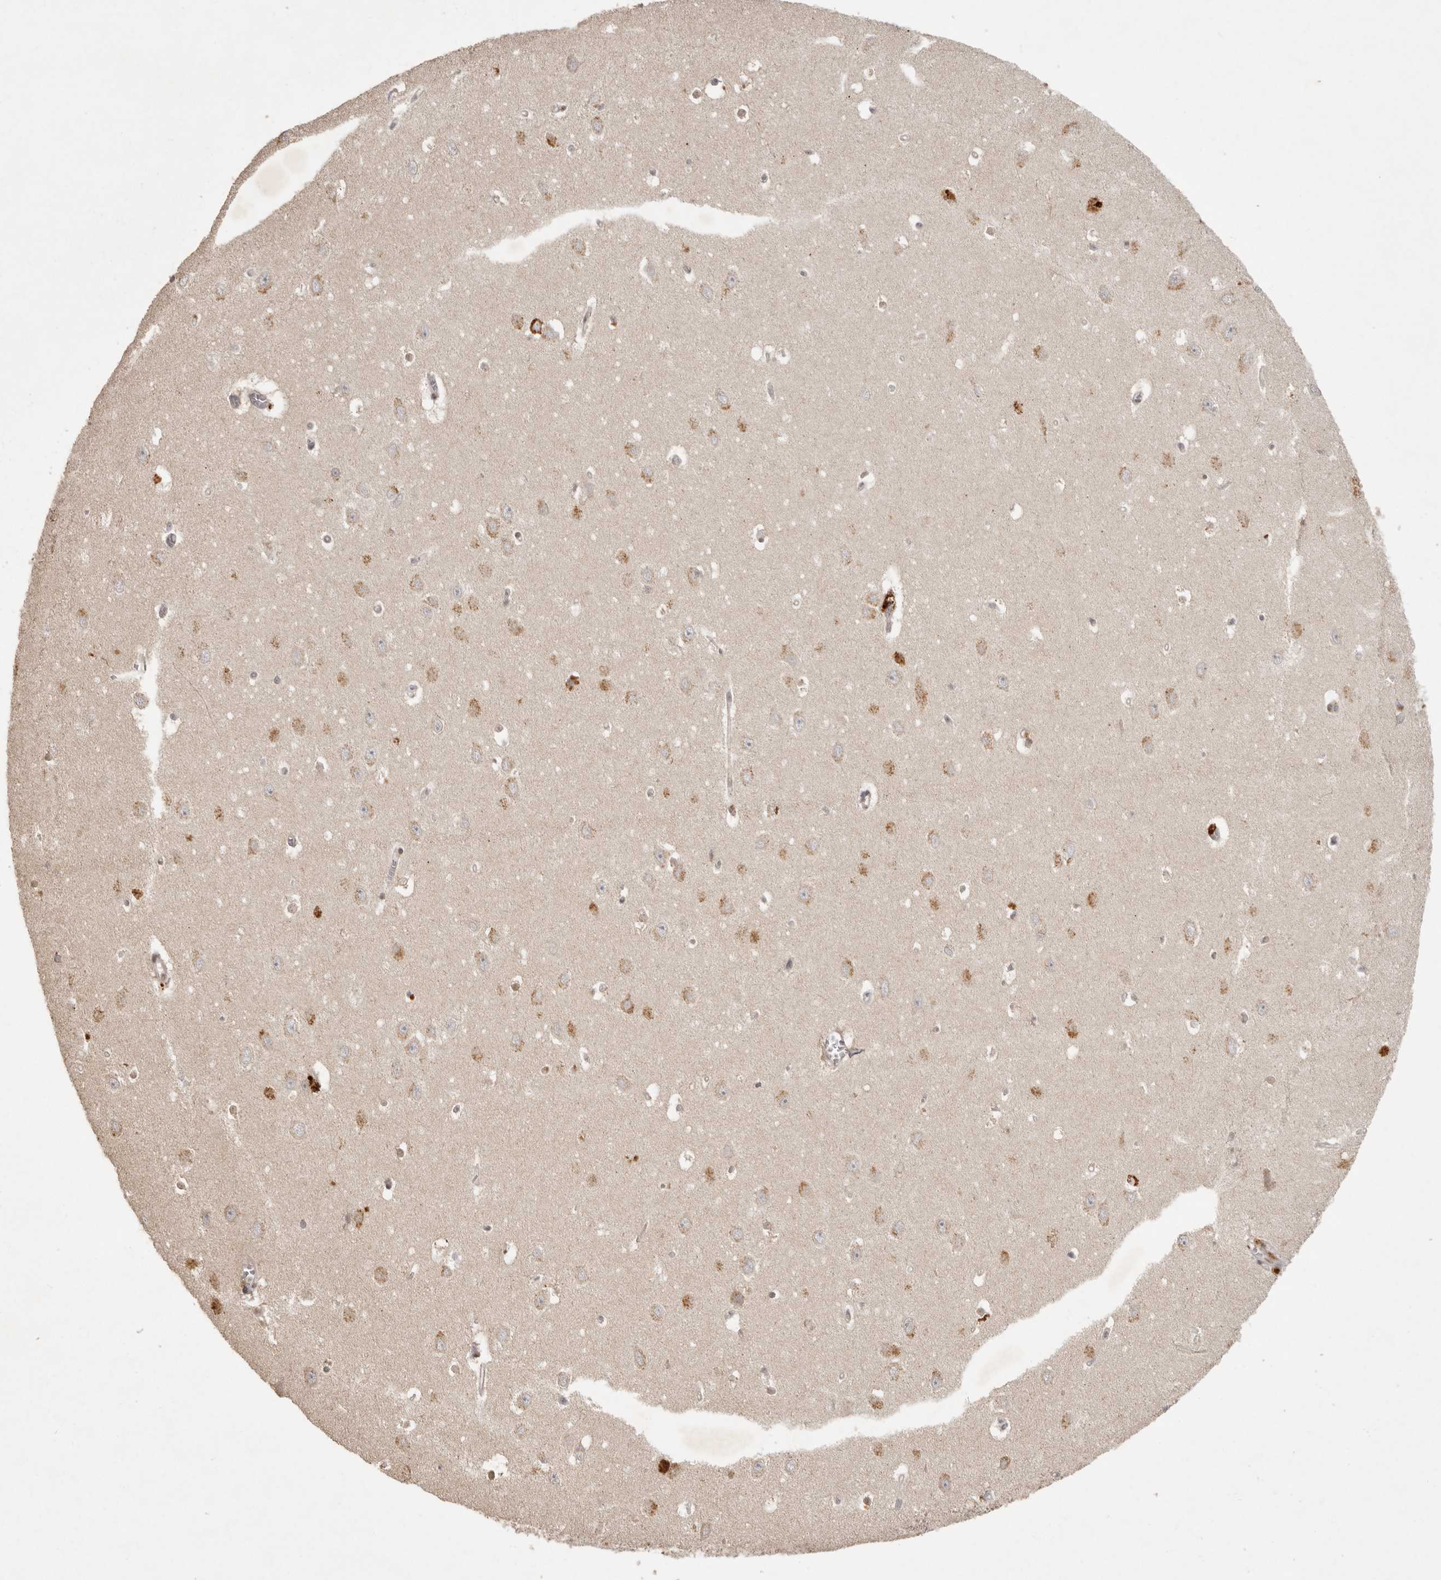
{"staining": {"intensity": "weak", "quantity": "25%-75%", "location": "cytoplasmic/membranous"}, "tissue": "hippocampus", "cell_type": "Glial cells", "image_type": "normal", "snomed": [{"axis": "morphology", "description": "Normal tissue, NOS"}, {"axis": "topography", "description": "Hippocampus"}], "caption": "A photomicrograph of hippocampus stained for a protein reveals weak cytoplasmic/membranous brown staining in glial cells. (IHC, brightfield microscopy, high magnification).", "gene": "LRRC75A", "patient": {"sex": "female", "age": 64}}